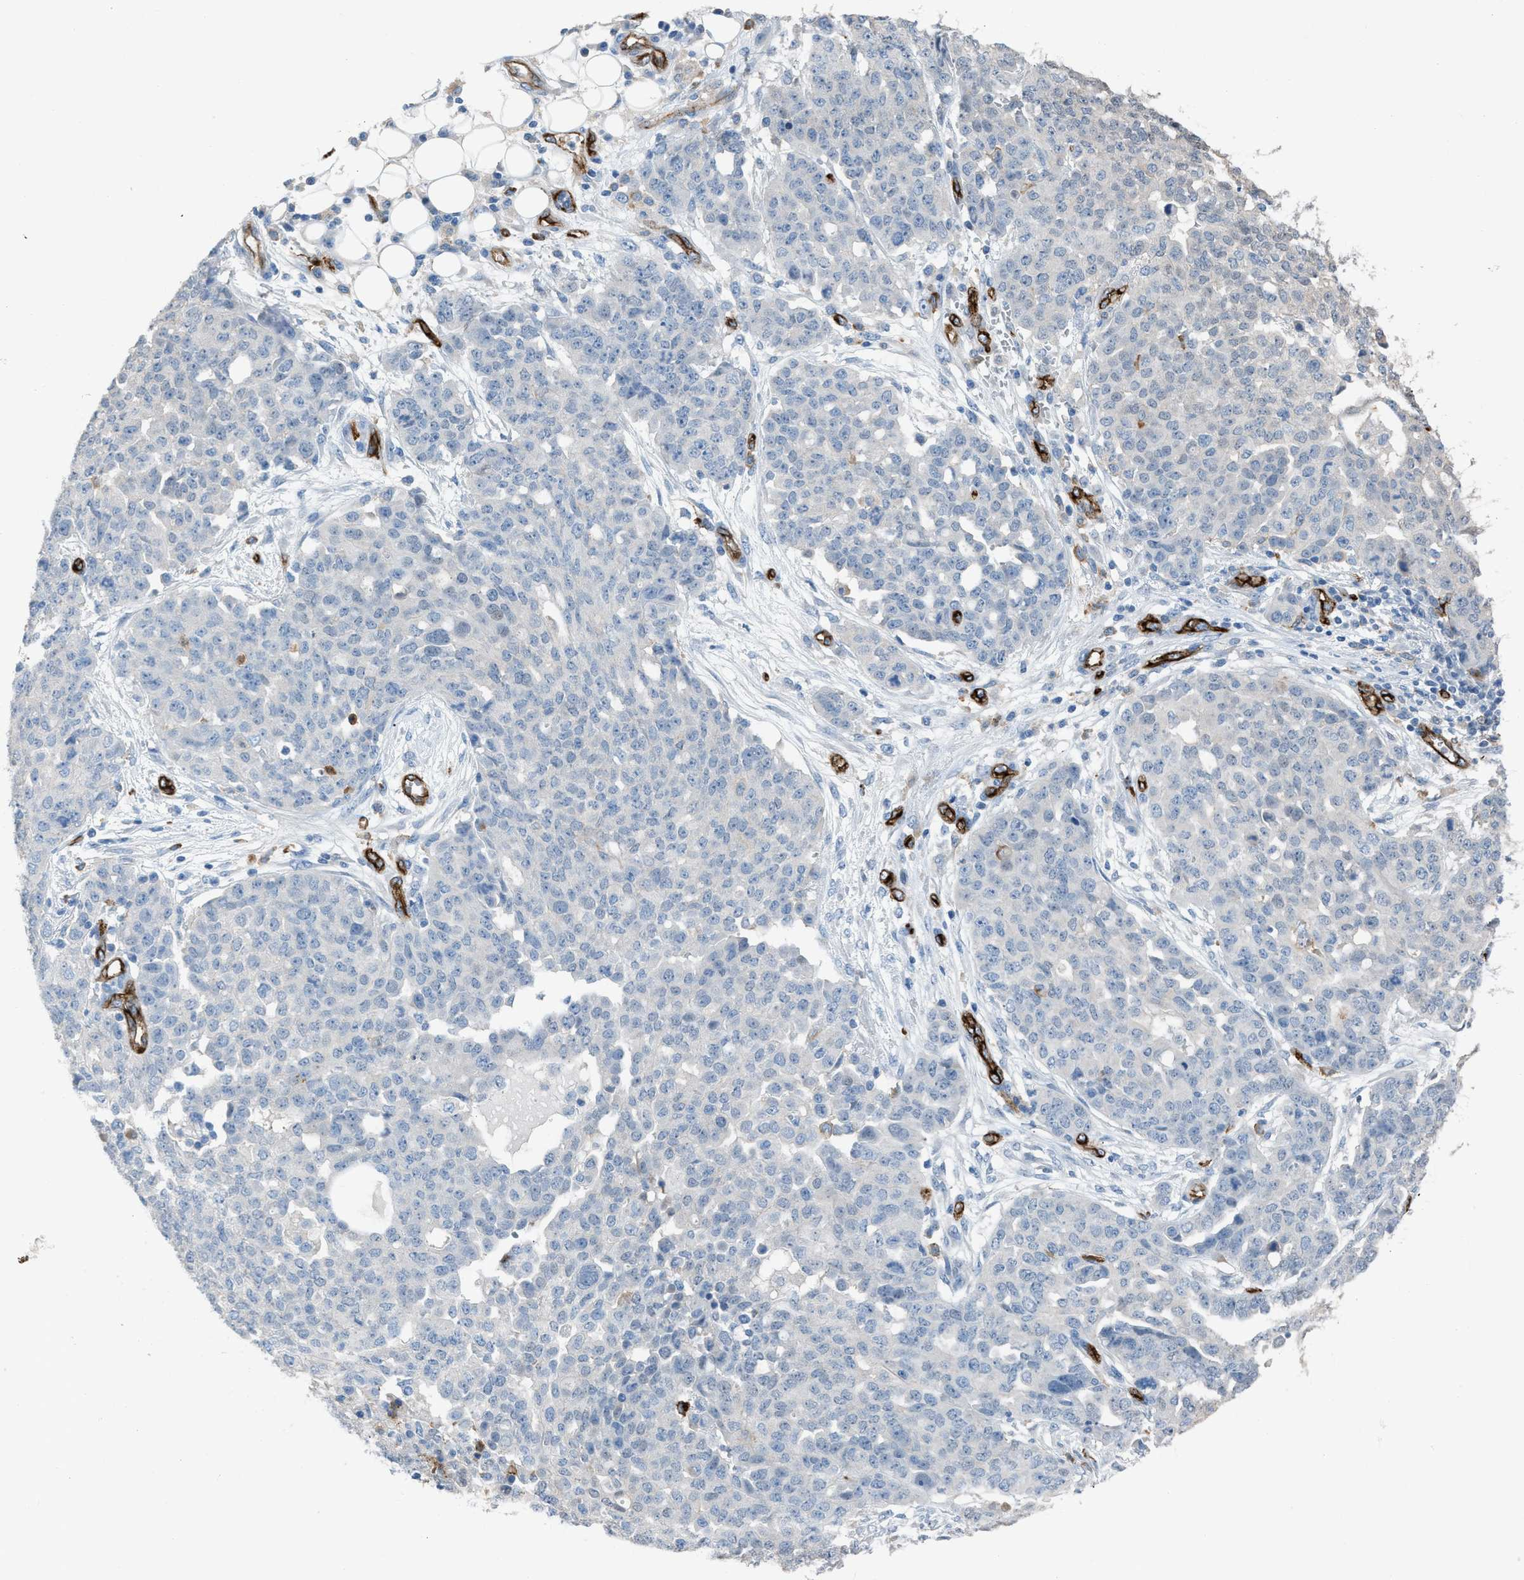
{"staining": {"intensity": "negative", "quantity": "none", "location": "none"}, "tissue": "ovarian cancer", "cell_type": "Tumor cells", "image_type": "cancer", "snomed": [{"axis": "morphology", "description": "Cystadenocarcinoma, serous, NOS"}, {"axis": "topography", "description": "Soft tissue"}, {"axis": "topography", "description": "Ovary"}], "caption": "Tumor cells are negative for protein expression in human ovarian cancer (serous cystadenocarcinoma). Brightfield microscopy of immunohistochemistry (IHC) stained with DAB (brown) and hematoxylin (blue), captured at high magnification.", "gene": "DYSF", "patient": {"sex": "female", "age": 57}}